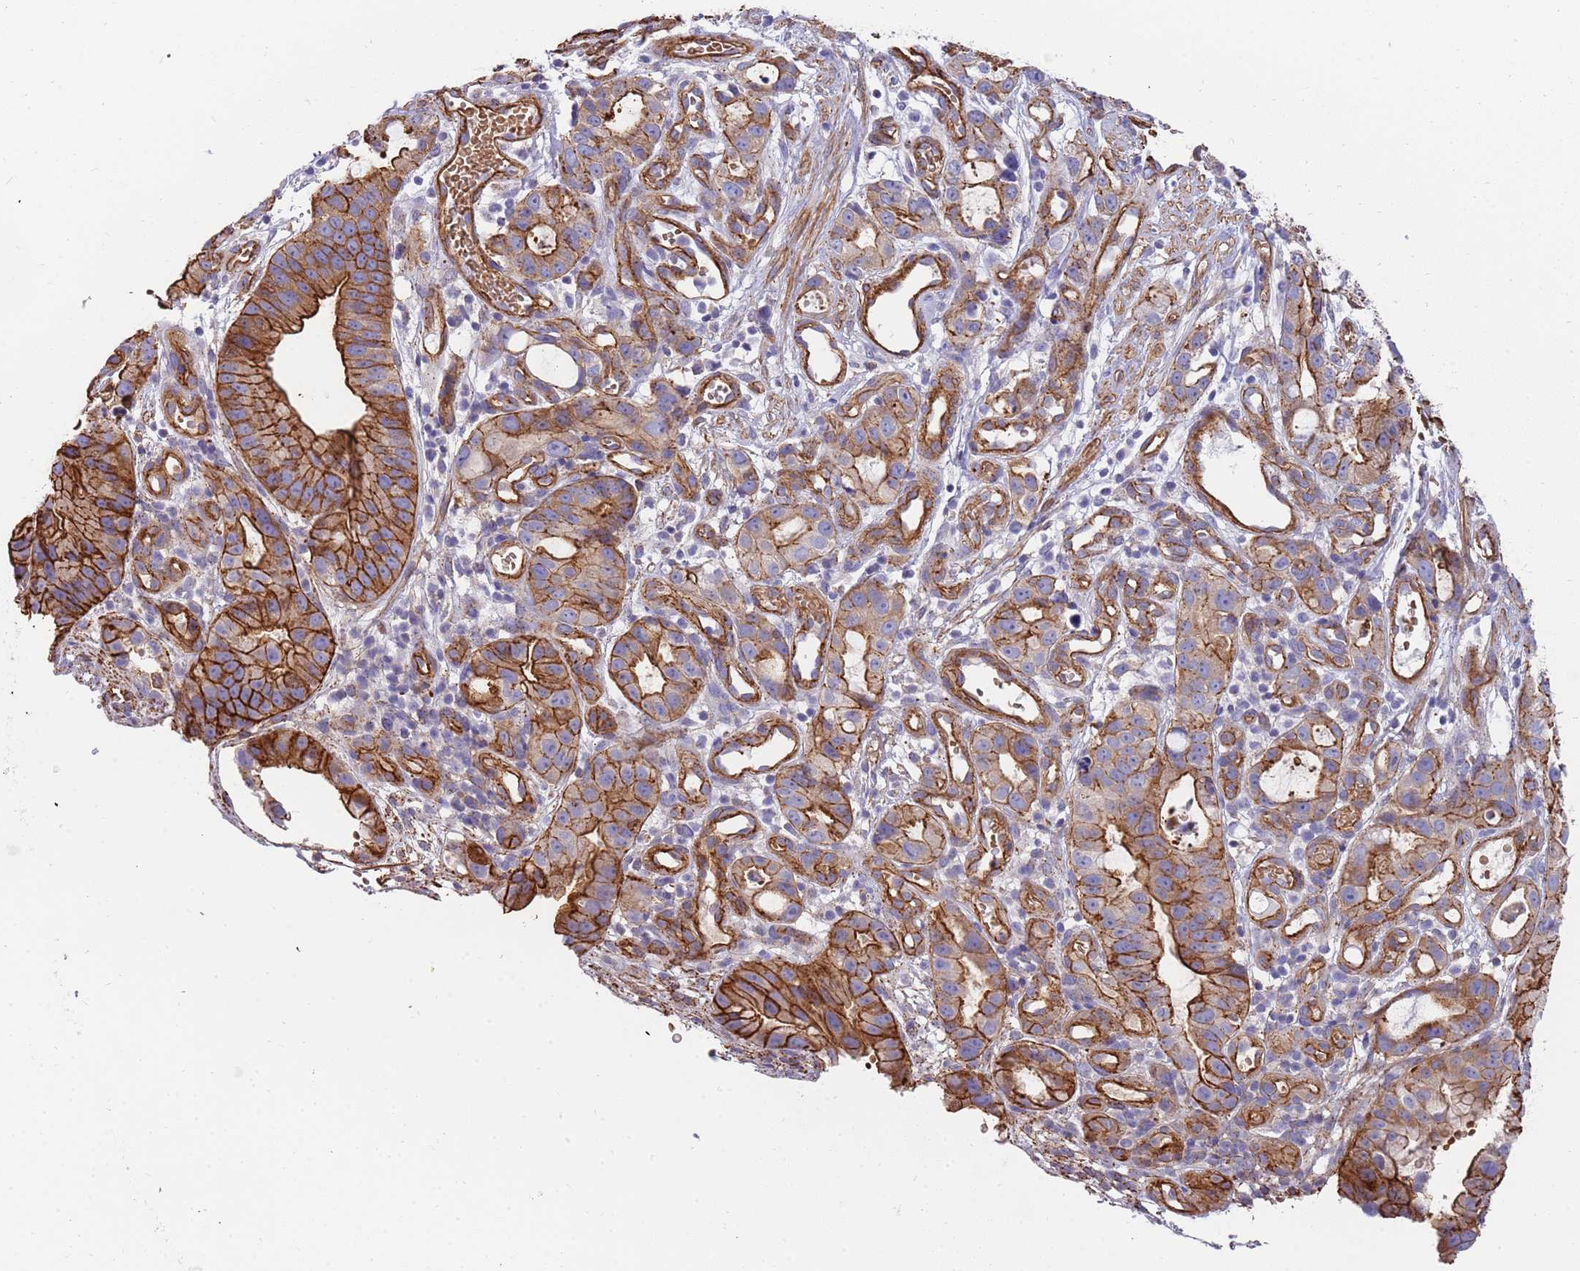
{"staining": {"intensity": "strong", "quantity": ">75%", "location": "cytoplasmic/membranous"}, "tissue": "stomach cancer", "cell_type": "Tumor cells", "image_type": "cancer", "snomed": [{"axis": "morphology", "description": "Adenocarcinoma, NOS"}, {"axis": "topography", "description": "Stomach"}], "caption": "The image demonstrates immunohistochemical staining of stomach cancer (adenocarcinoma). There is strong cytoplasmic/membranous expression is present in about >75% of tumor cells.", "gene": "GFRAL", "patient": {"sex": "male", "age": 55}}